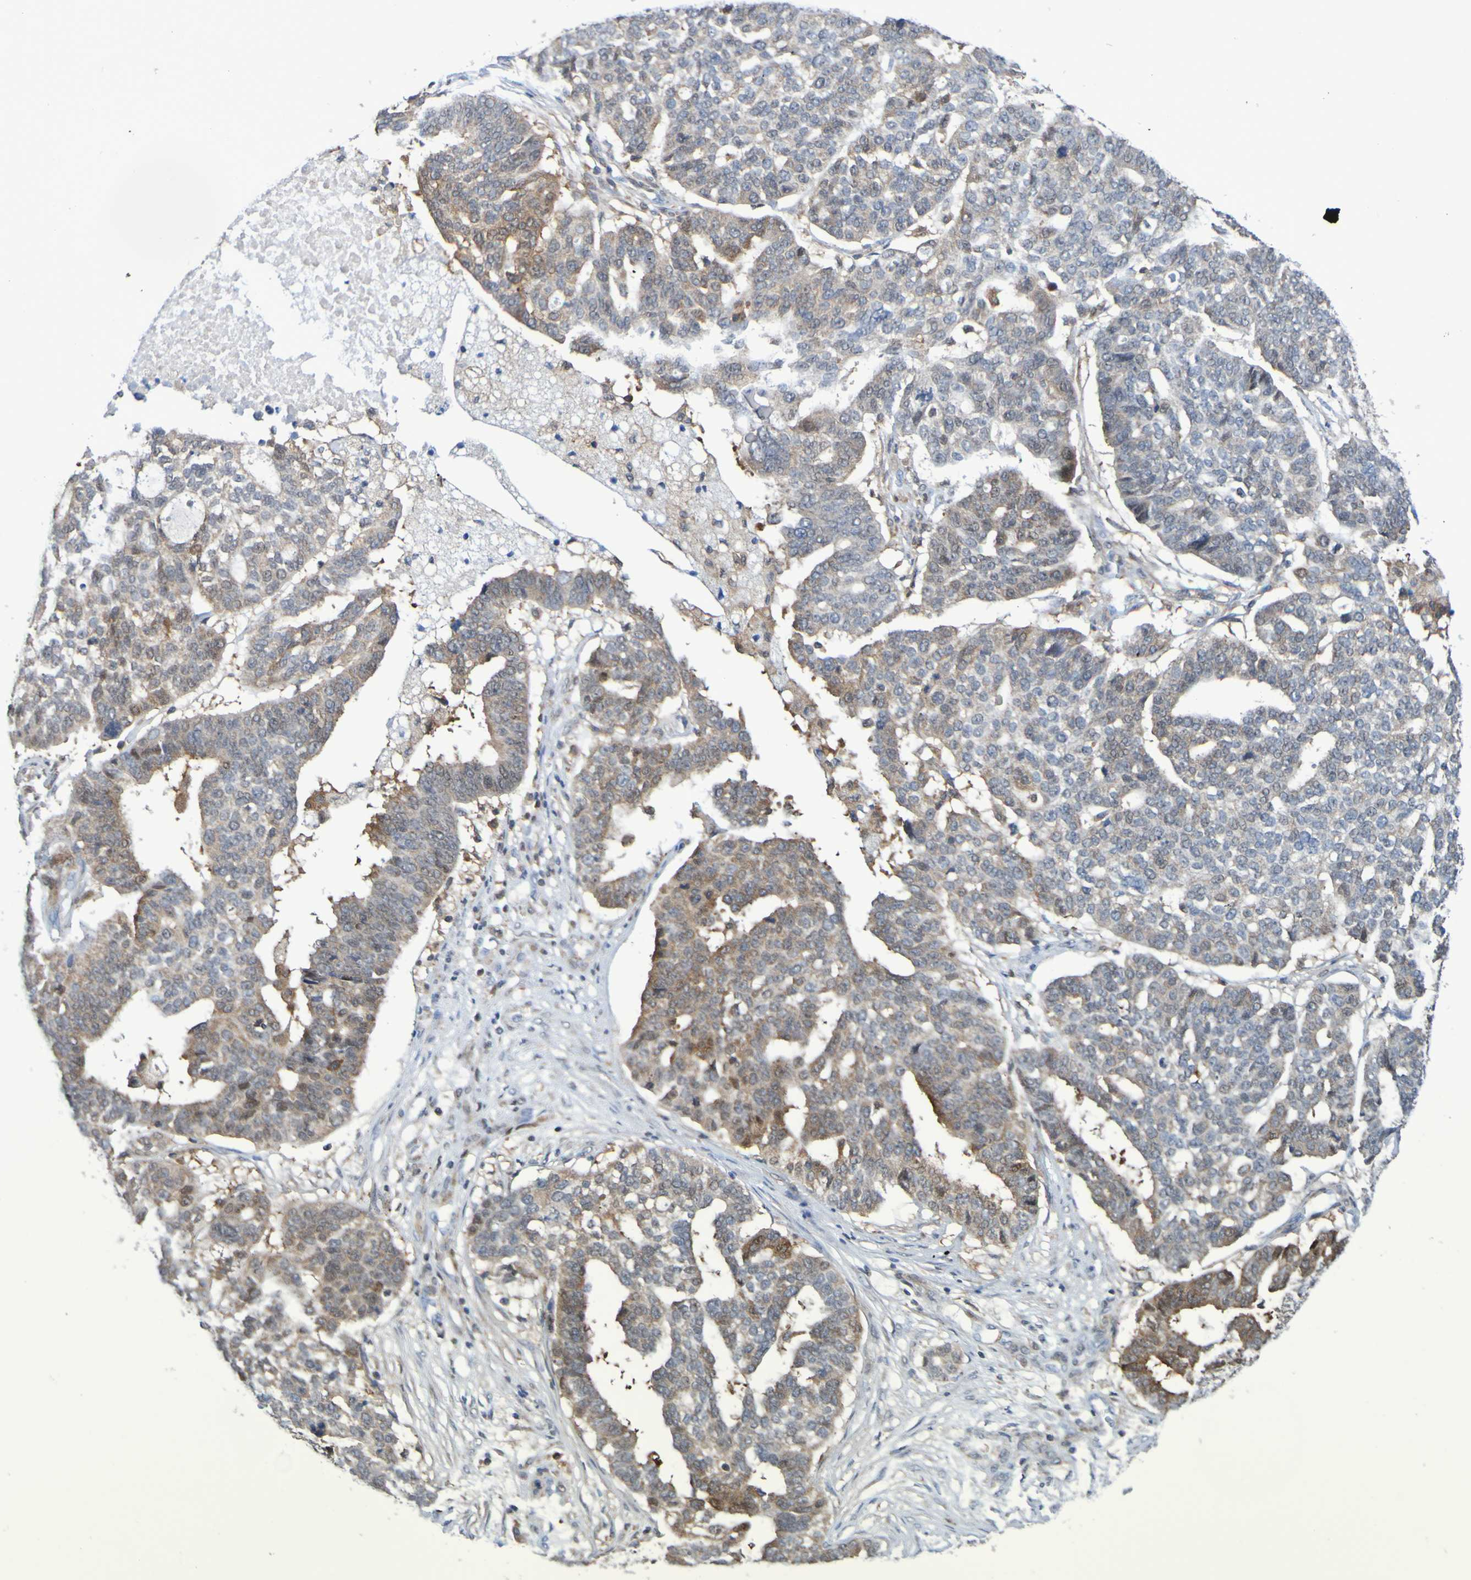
{"staining": {"intensity": "weak", "quantity": "25%-75%", "location": "cytoplasmic/membranous"}, "tissue": "ovarian cancer", "cell_type": "Tumor cells", "image_type": "cancer", "snomed": [{"axis": "morphology", "description": "Cystadenocarcinoma, serous, NOS"}, {"axis": "topography", "description": "Ovary"}], "caption": "Serous cystadenocarcinoma (ovarian) tissue exhibits weak cytoplasmic/membranous staining in about 25%-75% of tumor cells, visualized by immunohistochemistry.", "gene": "ATIC", "patient": {"sex": "female", "age": 59}}